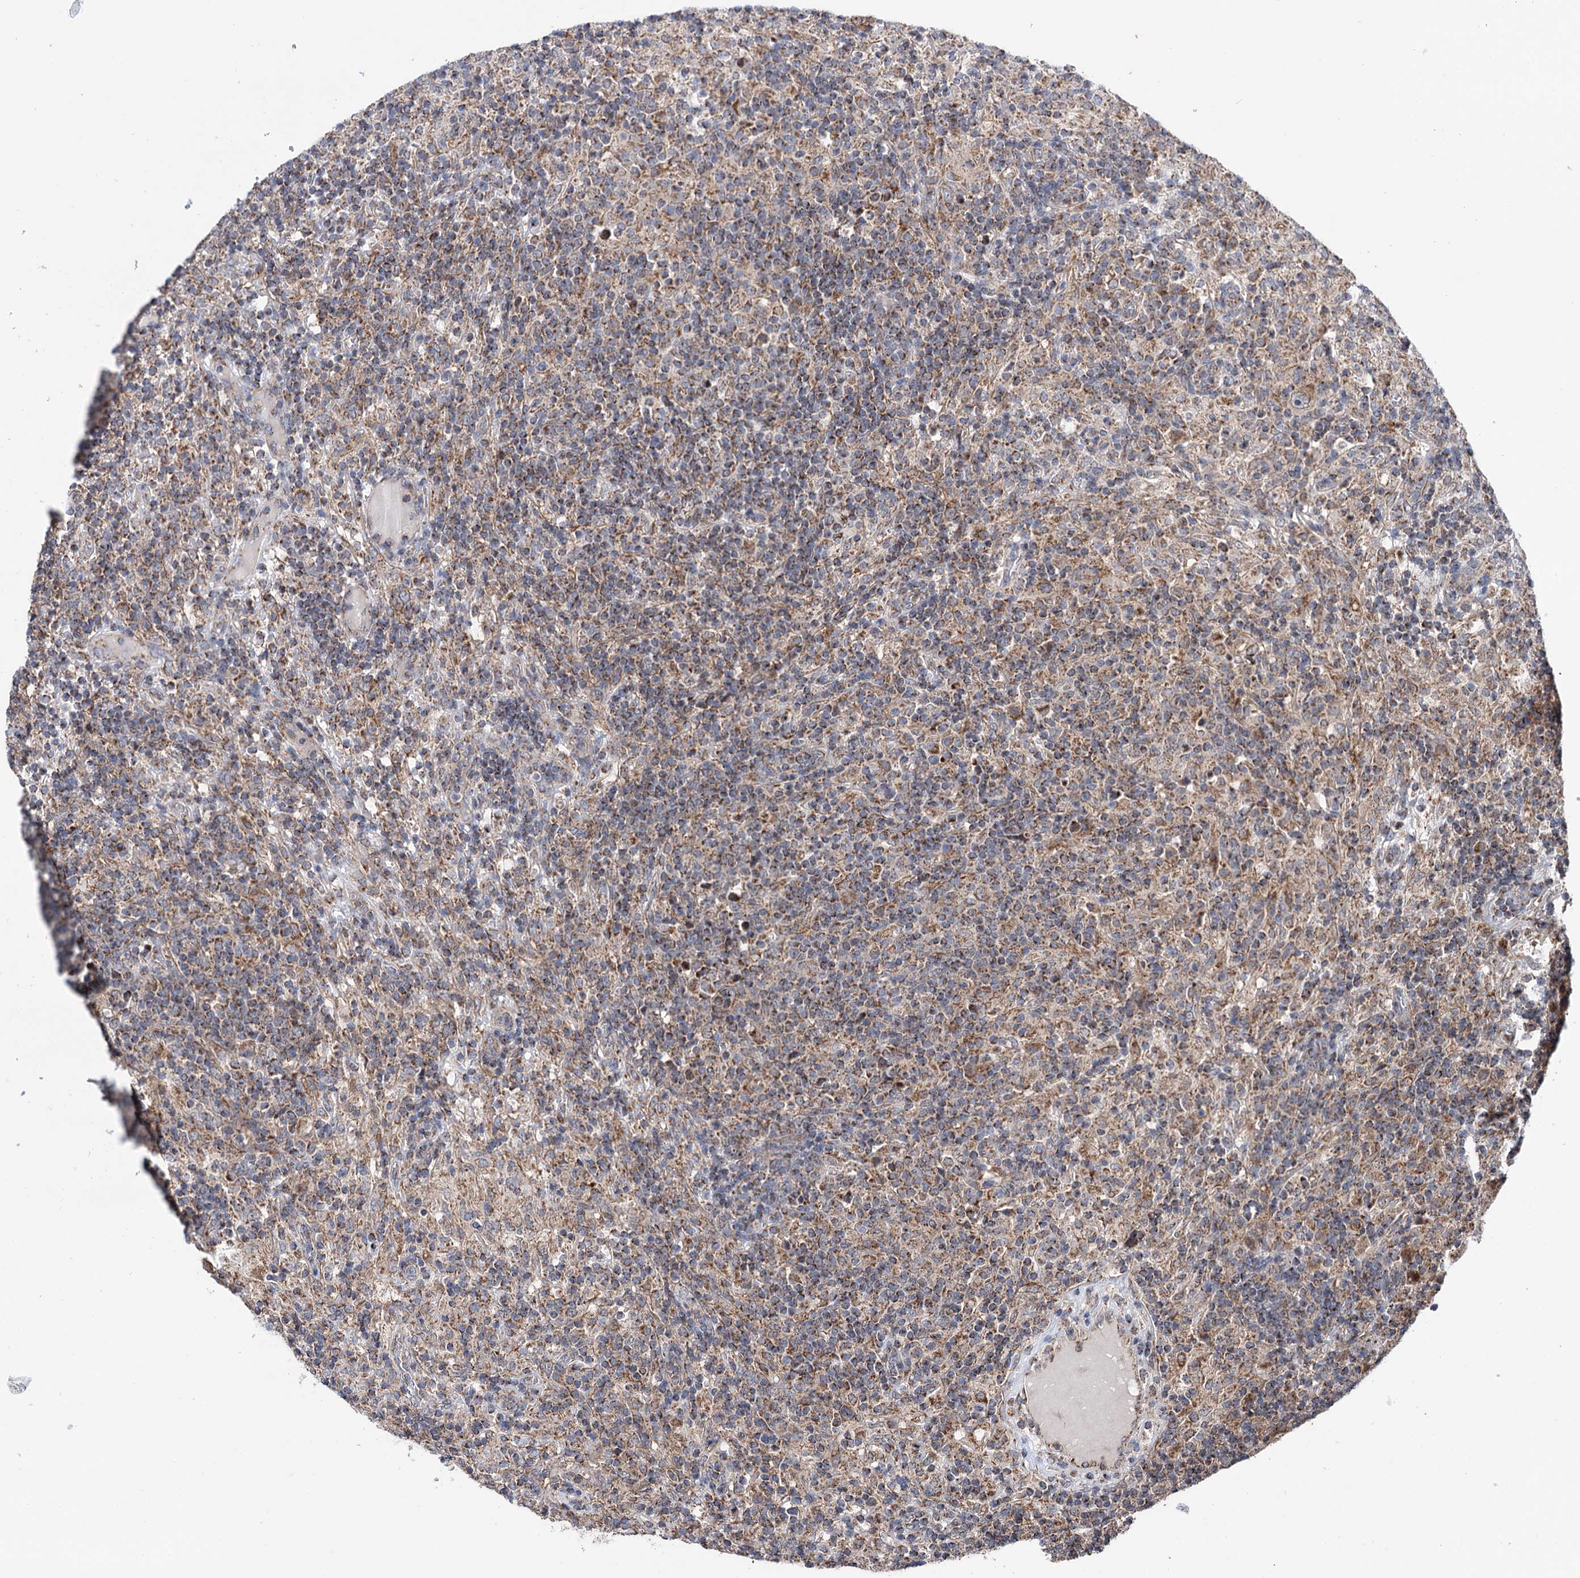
{"staining": {"intensity": "moderate", "quantity": ">75%", "location": "cytoplasmic/membranous"}, "tissue": "lymphoma", "cell_type": "Tumor cells", "image_type": "cancer", "snomed": [{"axis": "morphology", "description": "Hodgkin's disease, NOS"}, {"axis": "topography", "description": "Lymph node"}], "caption": "Moderate cytoplasmic/membranous protein positivity is appreciated in about >75% of tumor cells in Hodgkin's disease.", "gene": "SUCLA2", "patient": {"sex": "male", "age": 70}}